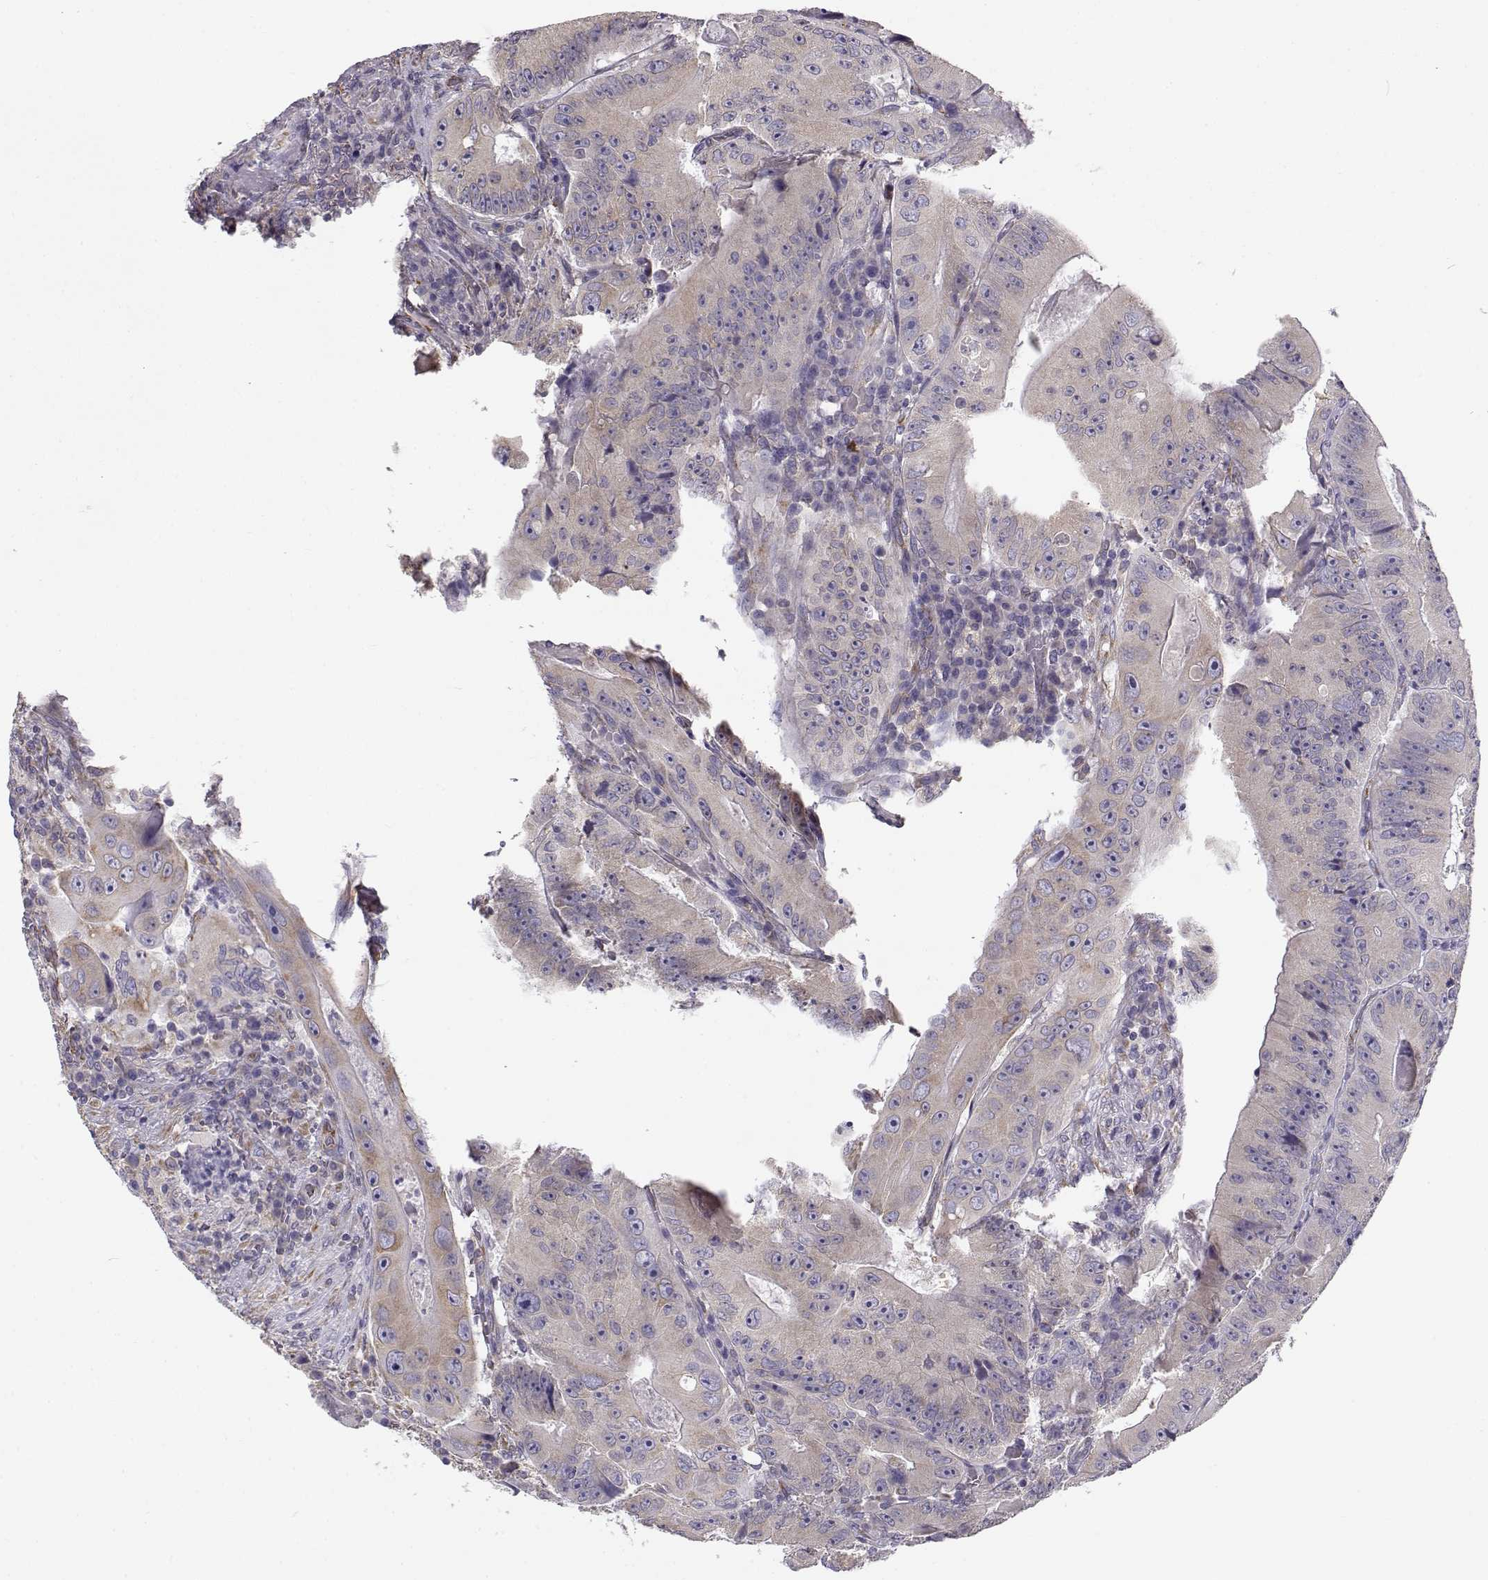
{"staining": {"intensity": "weak", "quantity": ">75%", "location": "cytoplasmic/membranous"}, "tissue": "colorectal cancer", "cell_type": "Tumor cells", "image_type": "cancer", "snomed": [{"axis": "morphology", "description": "Adenocarcinoma, NOS"}, {"axis": "topography", "description": "Colon"}], "caption": "Colorectal adenocarcinoma stained with a protein marker reveals weak staining in tumor cells.", "gene": "BEND6", "patient": {"sex": "female", "age": 86}}